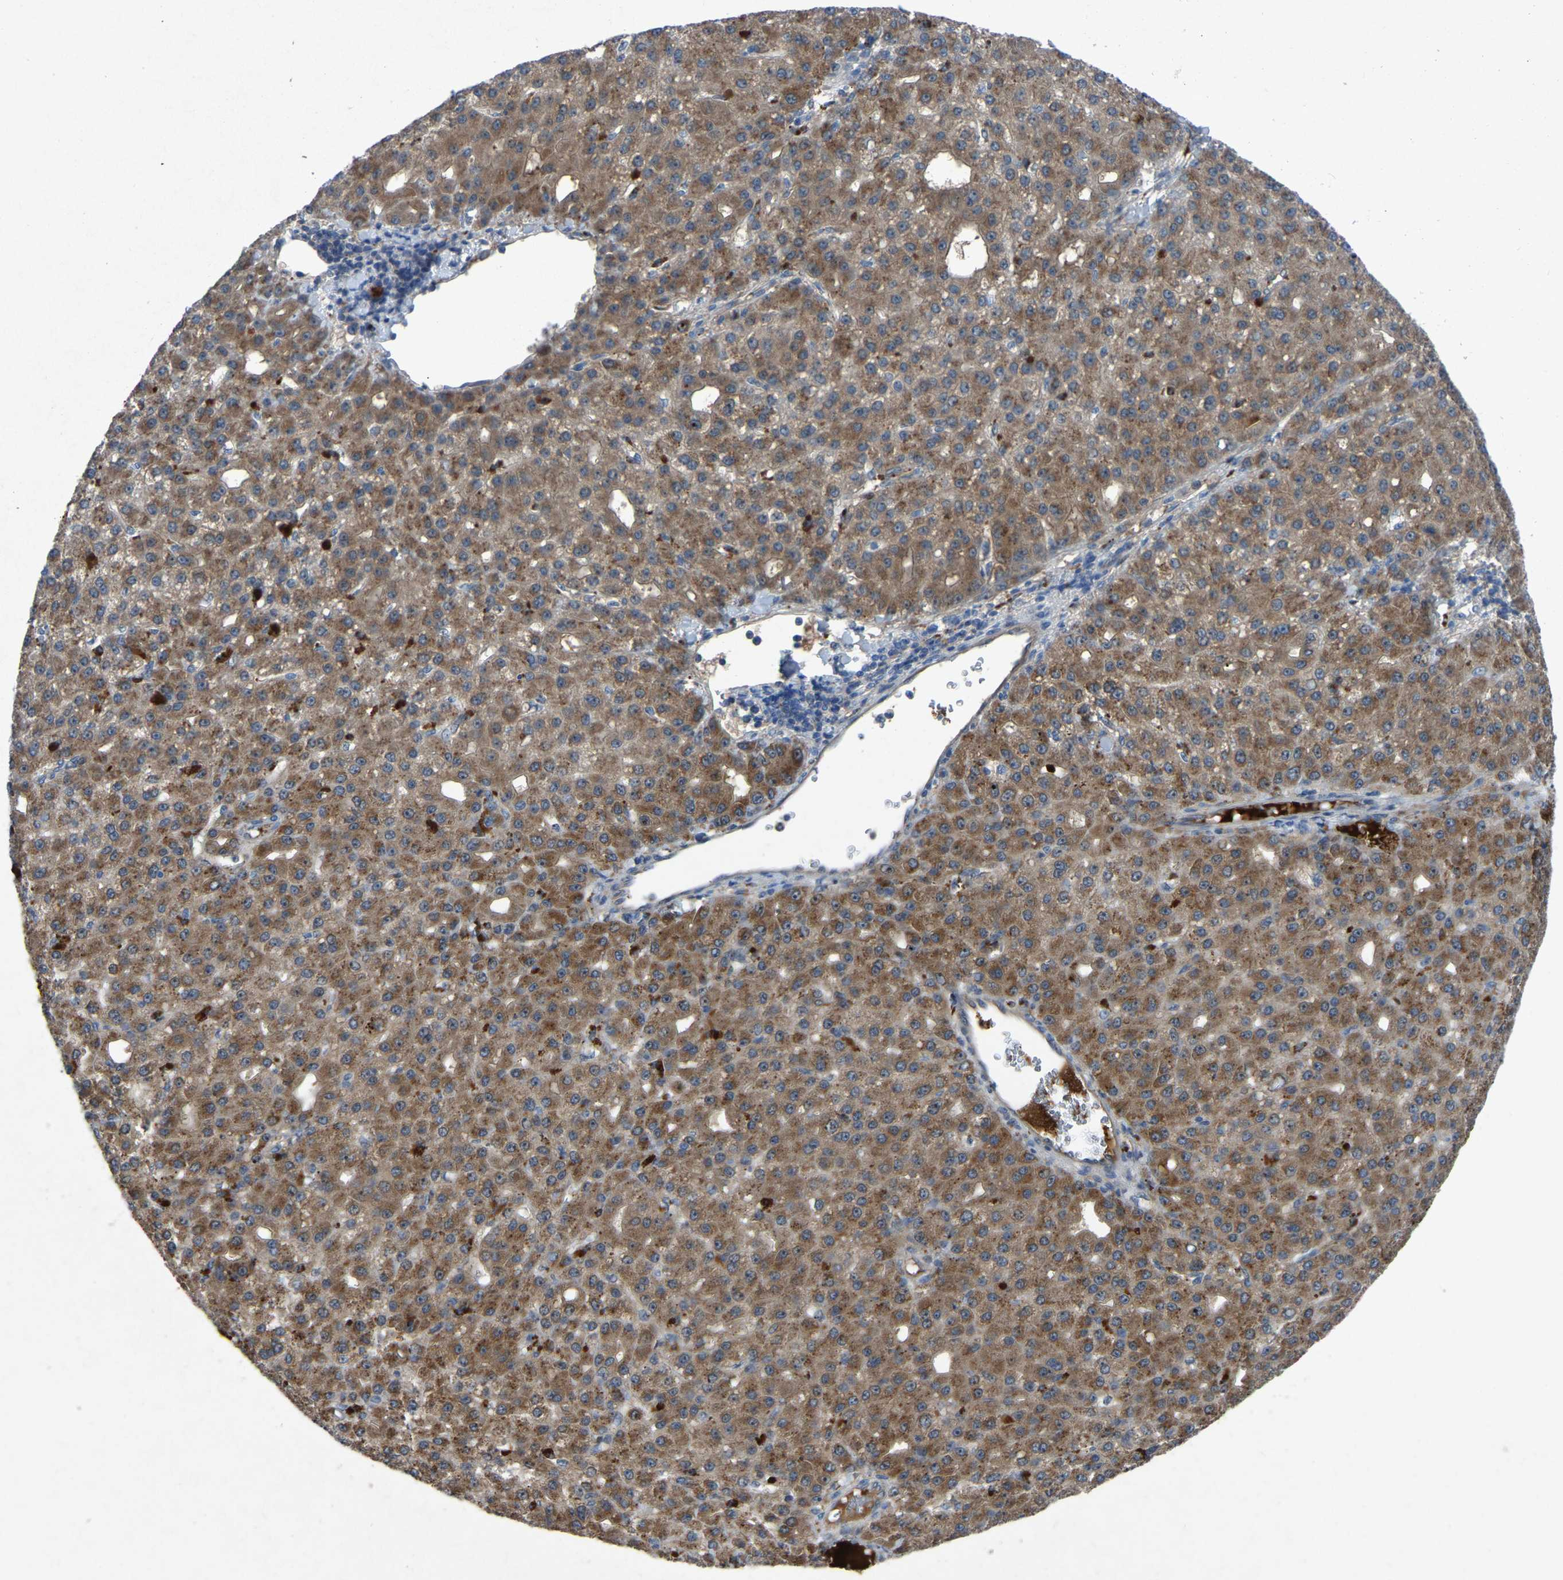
{"staining": {"intensity": "moderate", "quantity": ">75%", "location": "cytoplasmic/membranous"}, "tissue": "liver cancer", "cell_type": "Tumor cells", "image_type": "cancer", "snomed": [{"axis": "morphology", "description": "Carcinoma, Hepatocellular, NOS"}, {"axis": "topography", "description": "Liver"}], "caption": "Liver cancer (hepatocellular carcinoma) tissue shows moderate cytoplasmic/membranous staining in about >75% of tumor cells, visualized by immunohistochemistry. (Stains: DAB in brown, nuclei in blue, Microscopy: brightfield microscopy at high magnification).", "gene": "FHIT", "patient": {"sex": "male", "age": 67}}